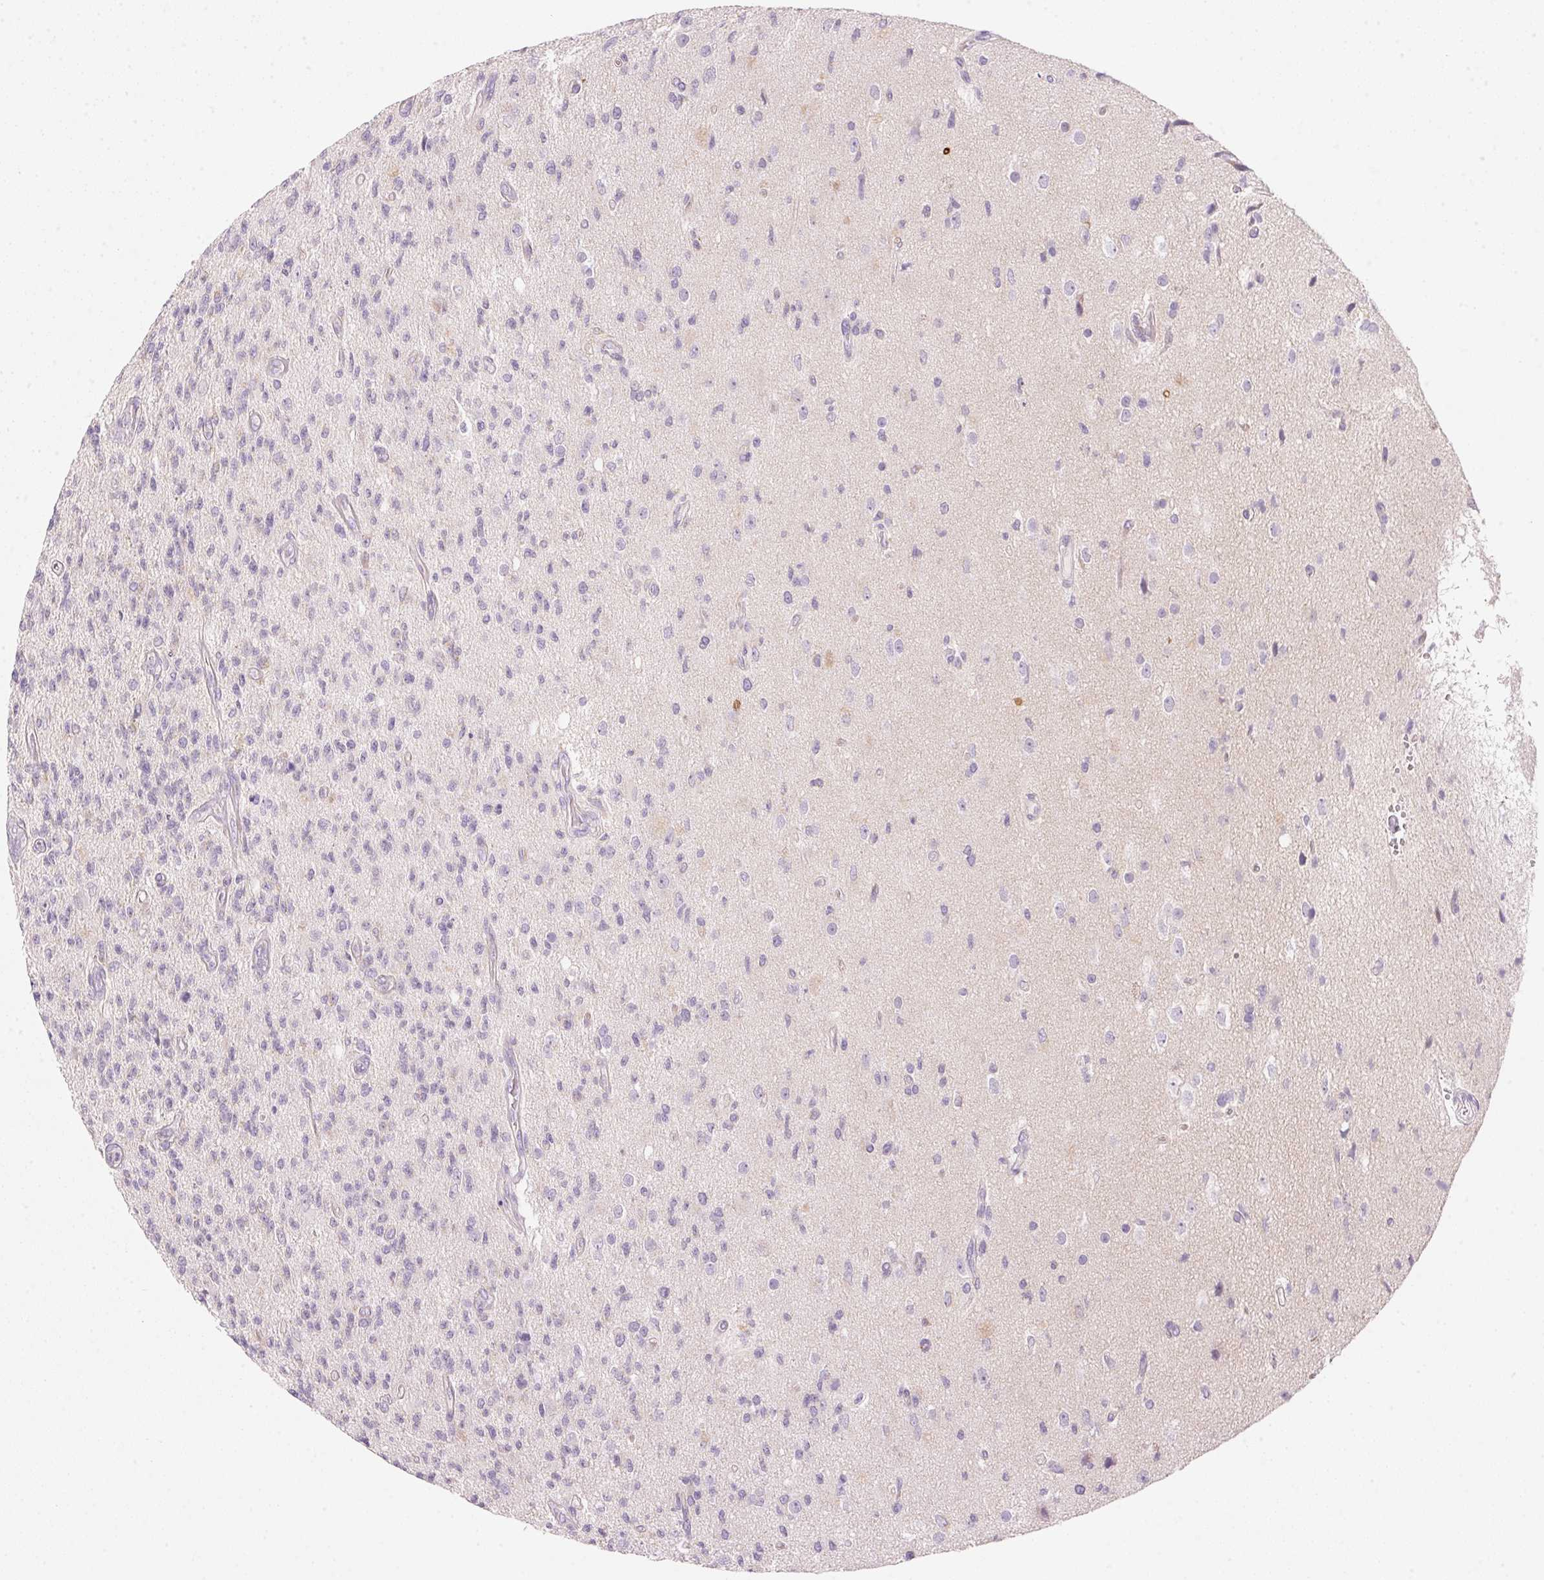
{"staining": {"intensity": "negative", "quantity": "none", "location": "none"}, "tissue": "glioma", "cell_type": "Tumor cells", "image_type": "cancer", "snomed": [{"axis": "morphology", "description": "Glioma, malignant, High grade"}, {"axis": "topography", "description": "Brain"}], "caption": "Immunohistochemistry (IHC) of human high-grade glioma (malignant) displays no positivity in tumor cells.", "gene": "CYP11B1", "patient": {"sex": "male", "age": 56}}